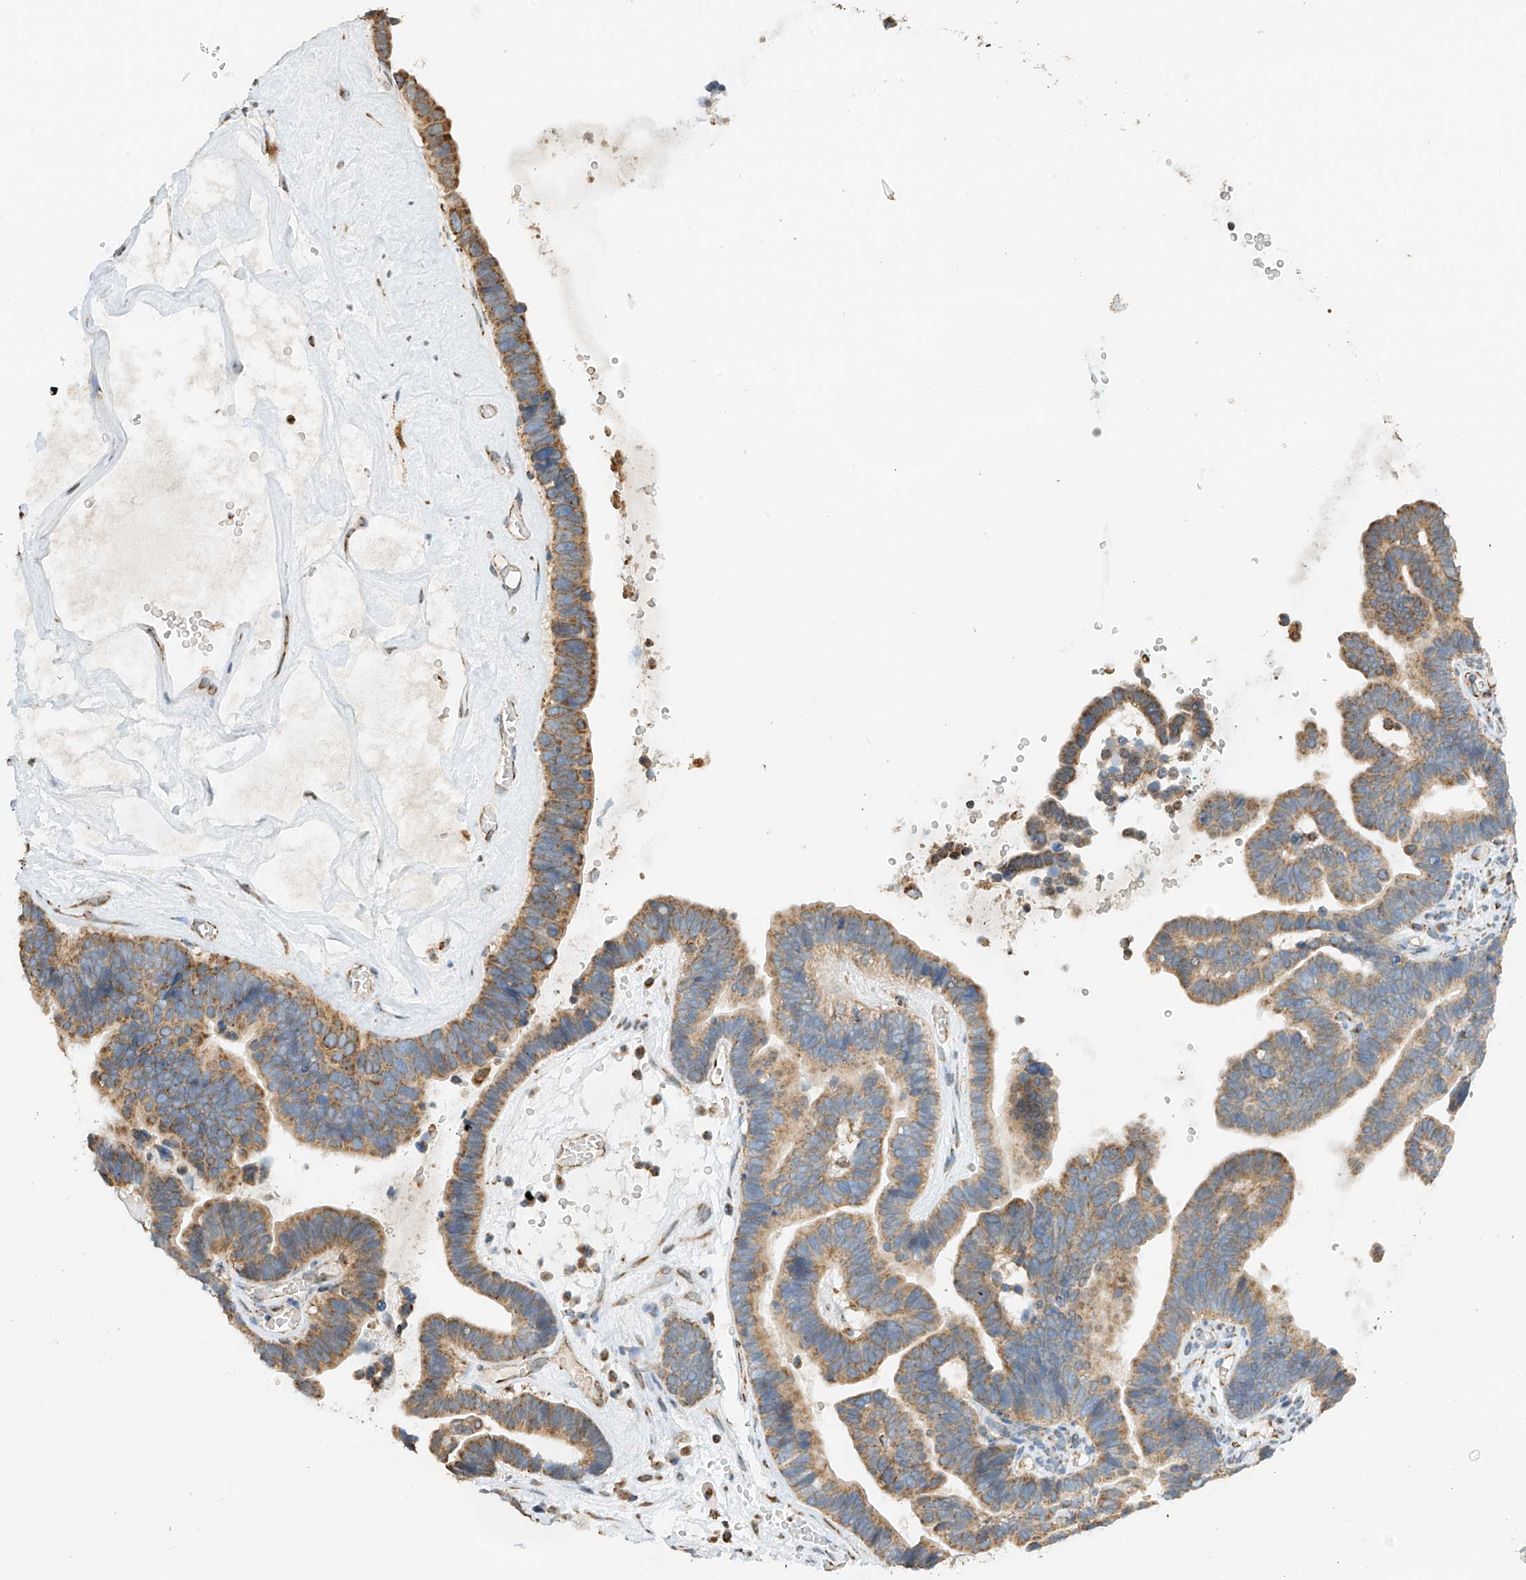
{"staining": {"intensity": "moderate", "quantity": ">75%", "location": "cytoplasmic/membranous"}, "tissue": "ovarian cancer", "cell_type": "Tumor cells", "image_type": "cancer", "snomed": [{"axis": "morphology", "description": "Cystadenocarcinoma, serous, NOS"}, {"axis": "topography", "description": "Ovary"}], "caption": "Immunohistochemistry histopathology image of neoplastic tissue: serous cystadenocarcinoma (ovarian) stained using immunohistochemistry exhibits medium levels of moderate protein expression localized specifically in the cytoplasmic/membranous of tumor cells, appearing as a cytoplasmic/membranous brown color.", "gene": "YIPF7", "patient": {"sex": "female", "age": 56}}